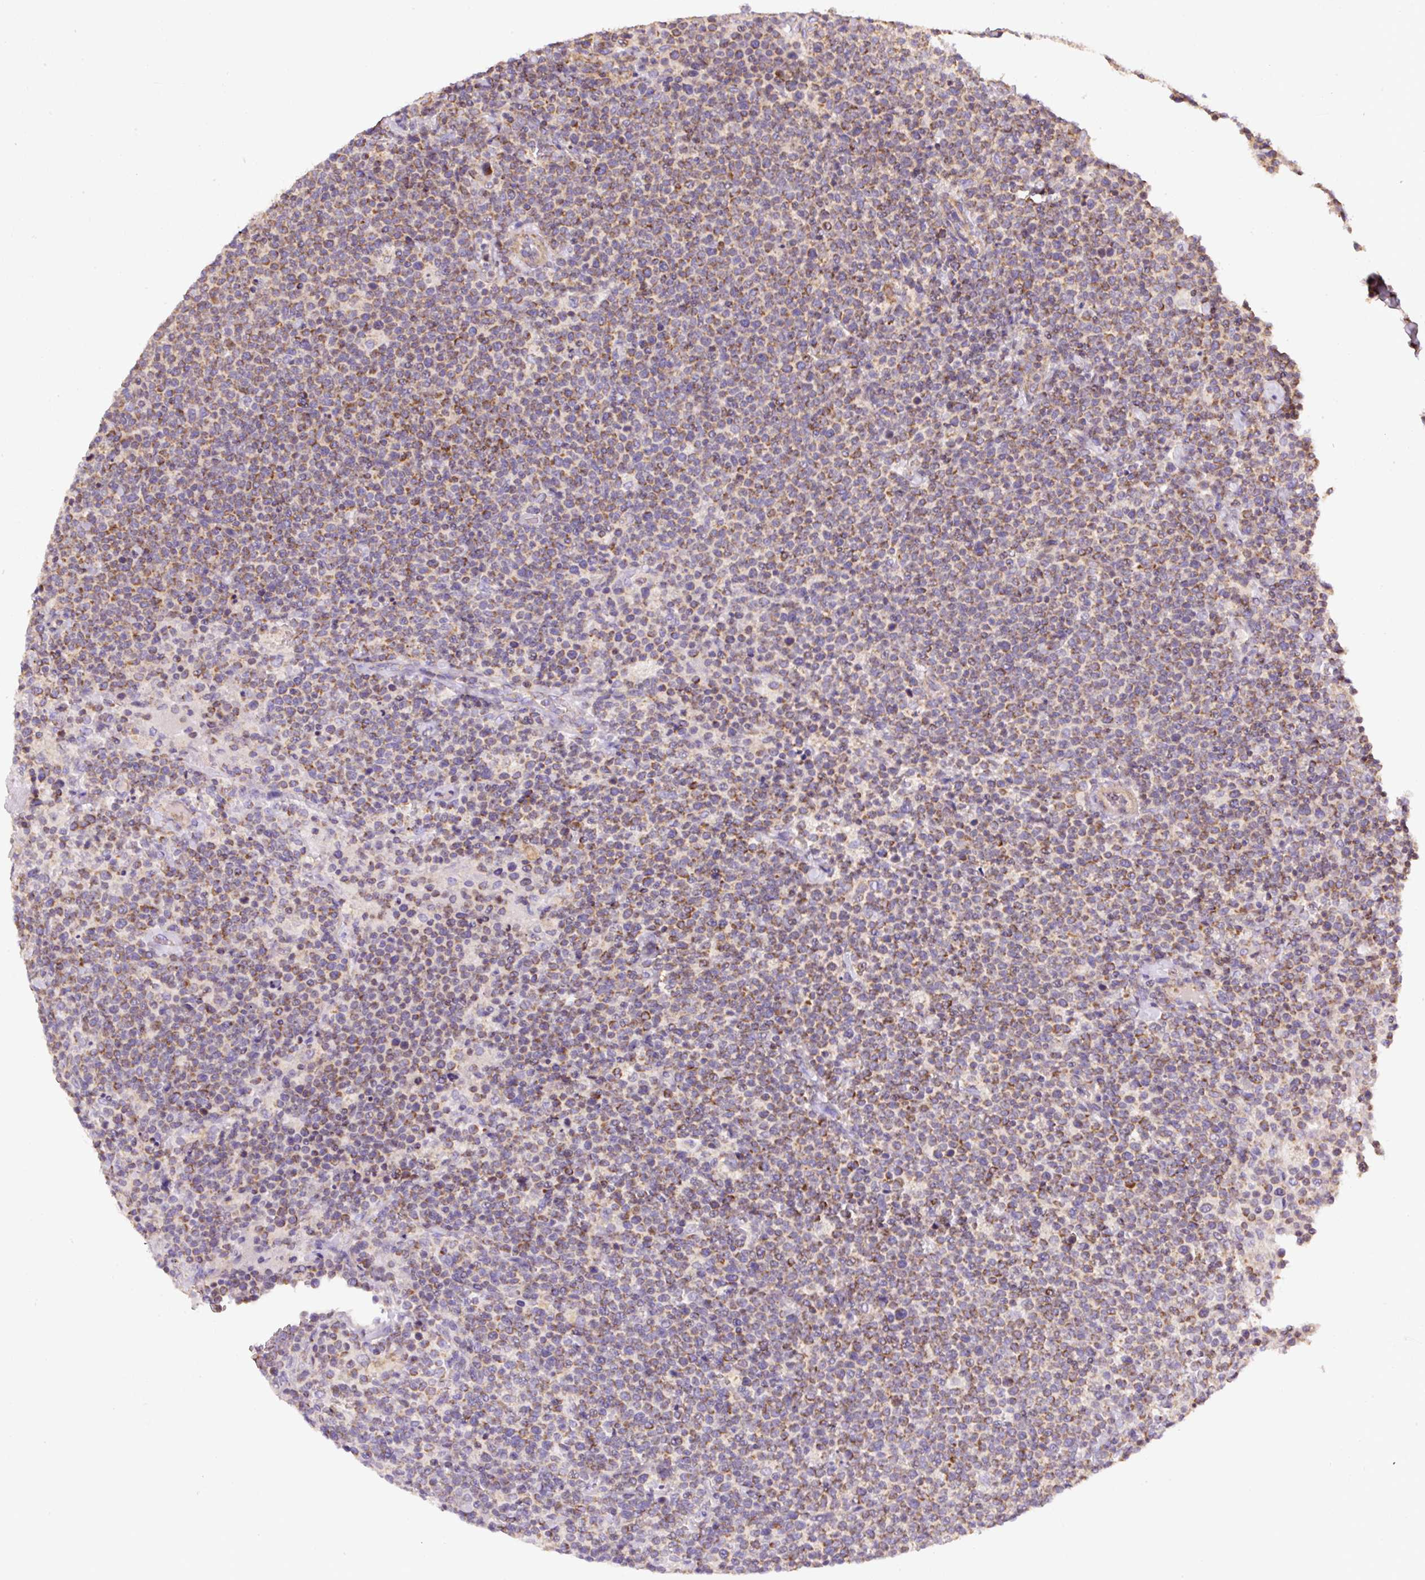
{"staining": {"intensity": "moderate", "quantity": ">75%", "location": "cytoplasmic/membranous"}, "tissue": "lymphoma", "cell_type": "Tumor cells", "image_type": "cancer", "snomed": [{"axis": "morphology", "description": "Malignant lymphoma, non-Hodgkin's type, High grade"}, {"axis": "topography", "description": "Lymph node"}], "caption": "Moderate cytoplasmic/membranous positivity for a protein is seen in about >75% of tumor cells of lymphoma using immunohistochemistry (IHC).", "gene": "NDUFAF2", "patient": {"sex": "male", "age": 61}}